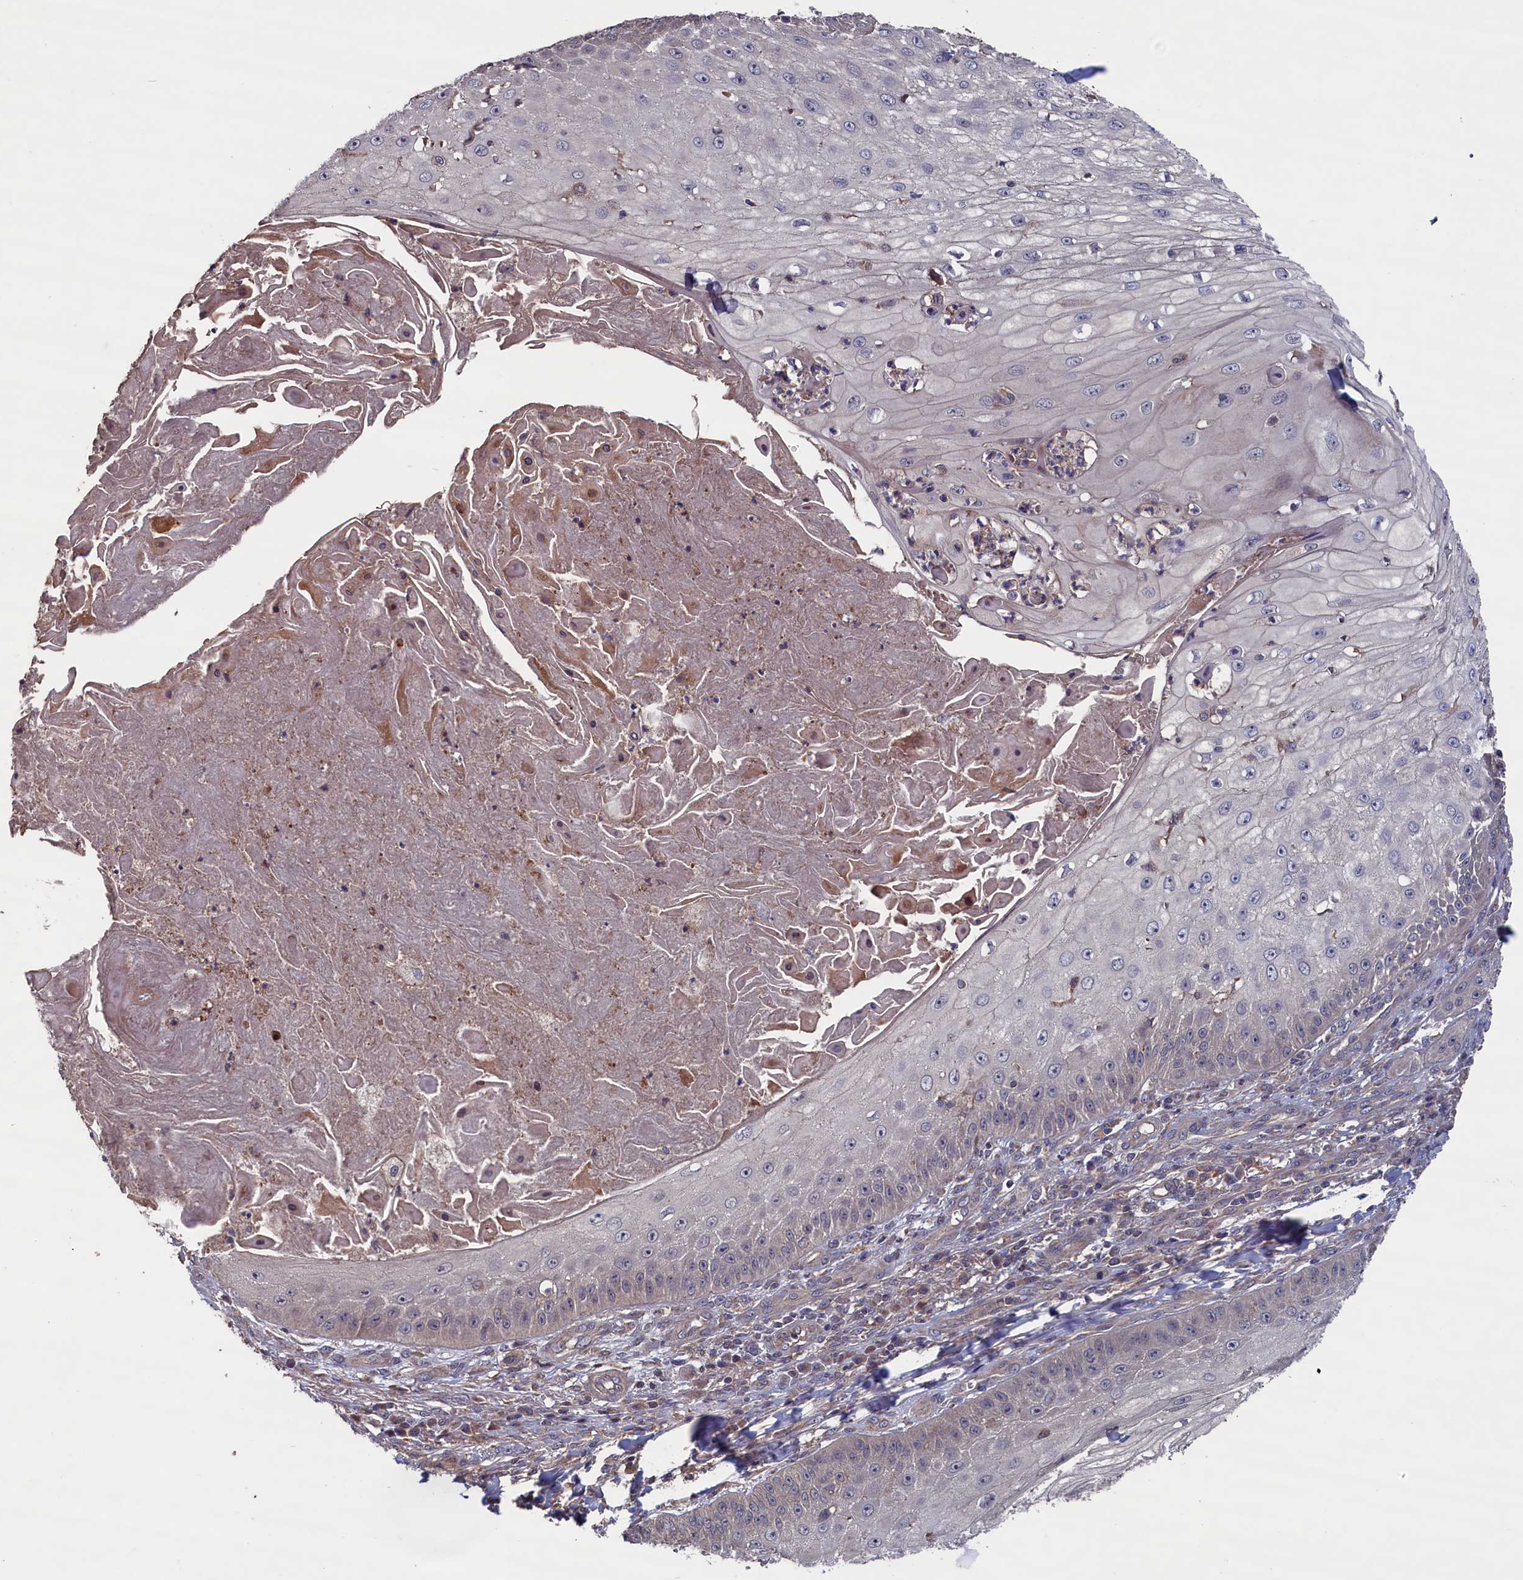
{"staining": {"intensity": "negative", "quantity": "none", "location": "none"}, "tissue": "skin cancer", "cell_type": "Tumor cells", "image_type": "cancer", "snomed": [{"axis": "morphology", "description": "Squamous cell carcinoma, NOS"}, {"axis": "topography", "description": "Skin"}], "caption": "IHC of human skin cancer reveals no expression in tumor cells.", "gene": "SPATA13", "patient": {"sex": "male", "age": 70}}